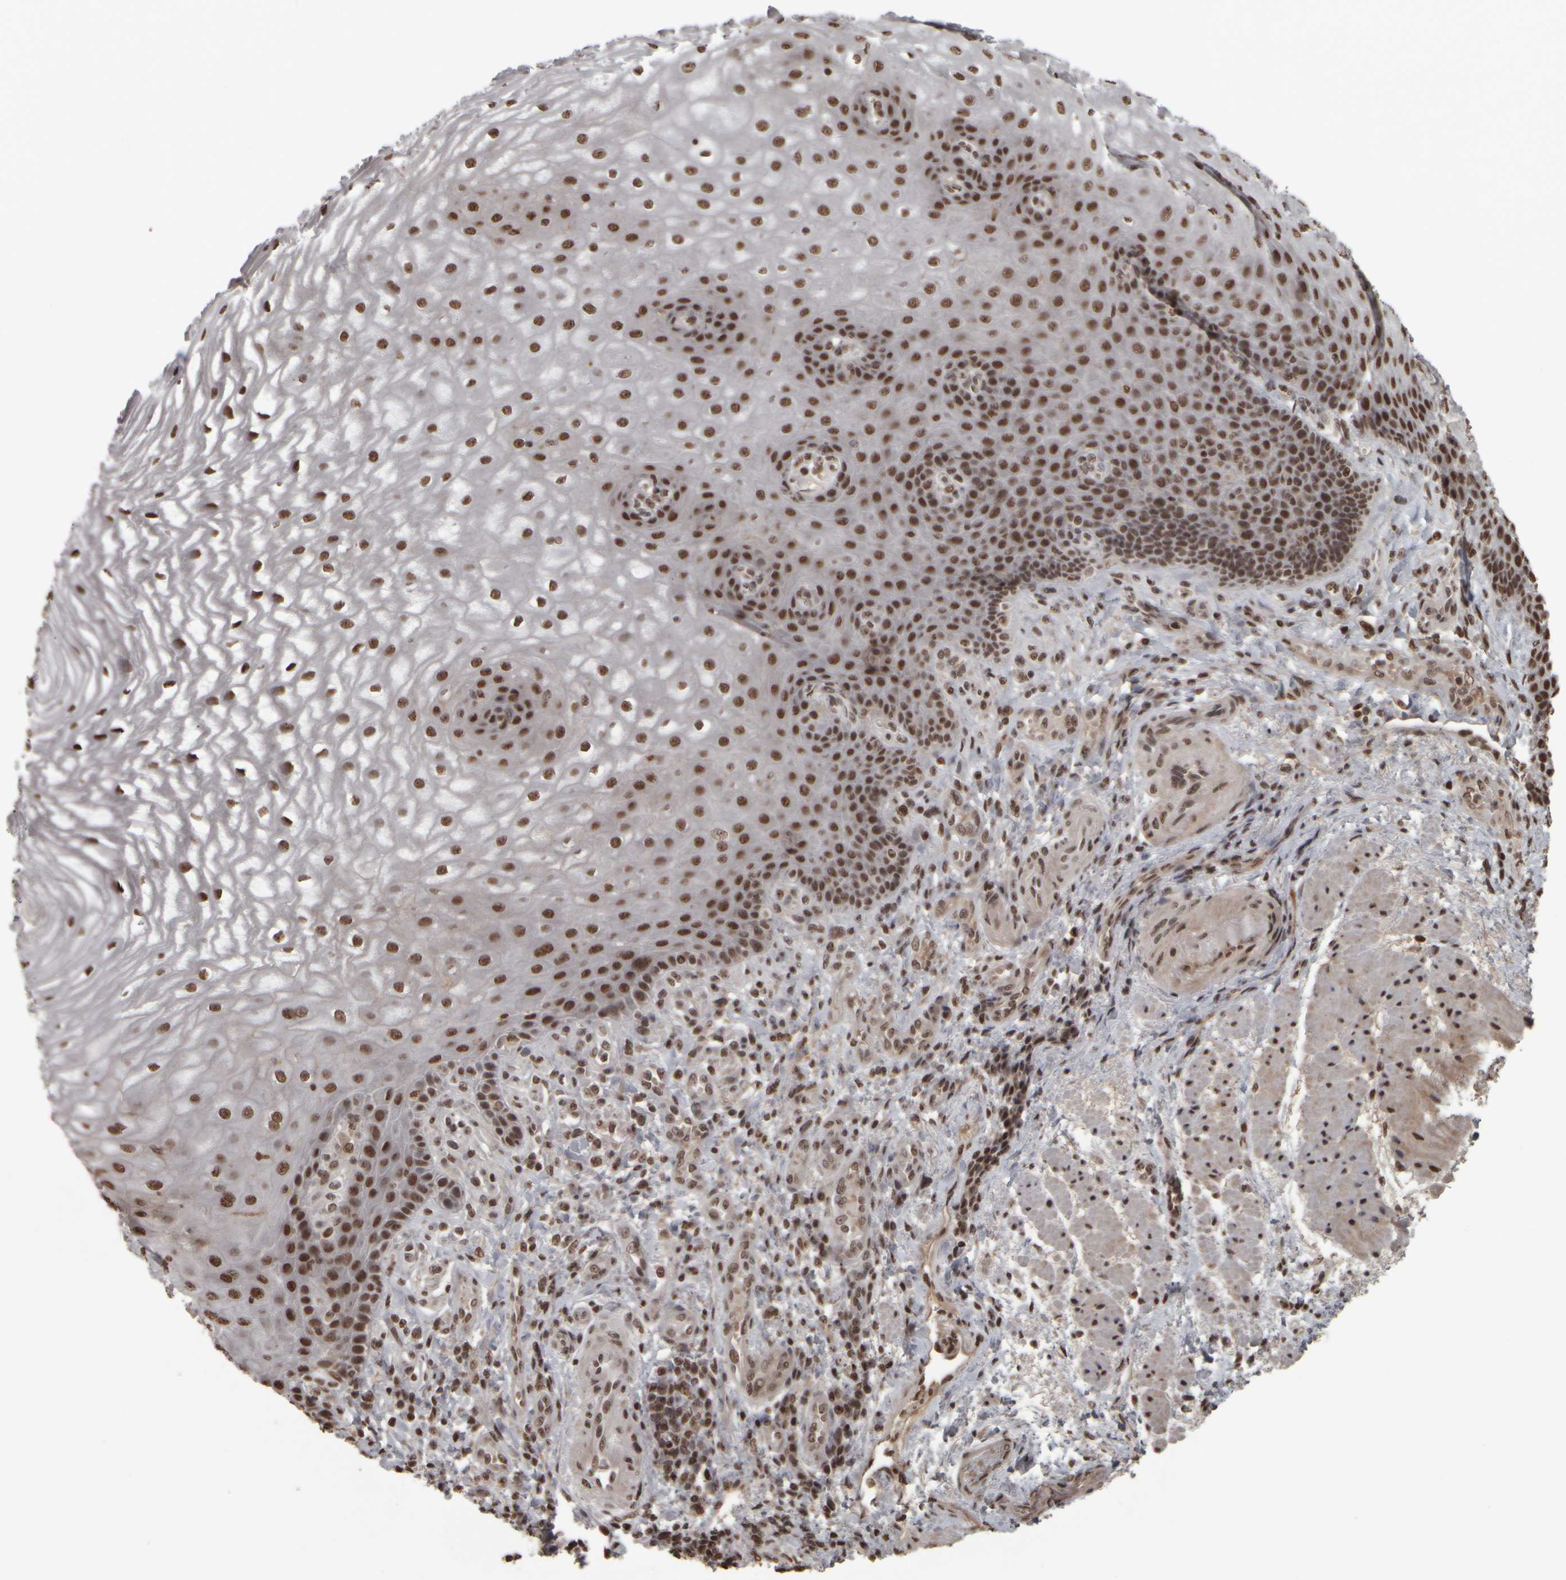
{"staining": {"intensity": "strong", "quantity": ">75%", "location": "nuclear"}, "tissue": "esophagus", "cell_type": "Squamous epithelial cells", "image_type": "normal", "snomed": [{"axis": "morphology", "description": "Normal tissue, NOS"}, {"axis": "topography", "description": "Esophagus"}], "caption": "High-magnification brightfield microscopy of unremarkable esophagus stained with DAB (brown) and counterstained with hematoxylin (blue). squamous epithelial cells exhibit strong nuclear positivity is seen in approximately>75% of cells.", "gene": "ZFHX4", "patient": {"sex": "male", "age": 54}}